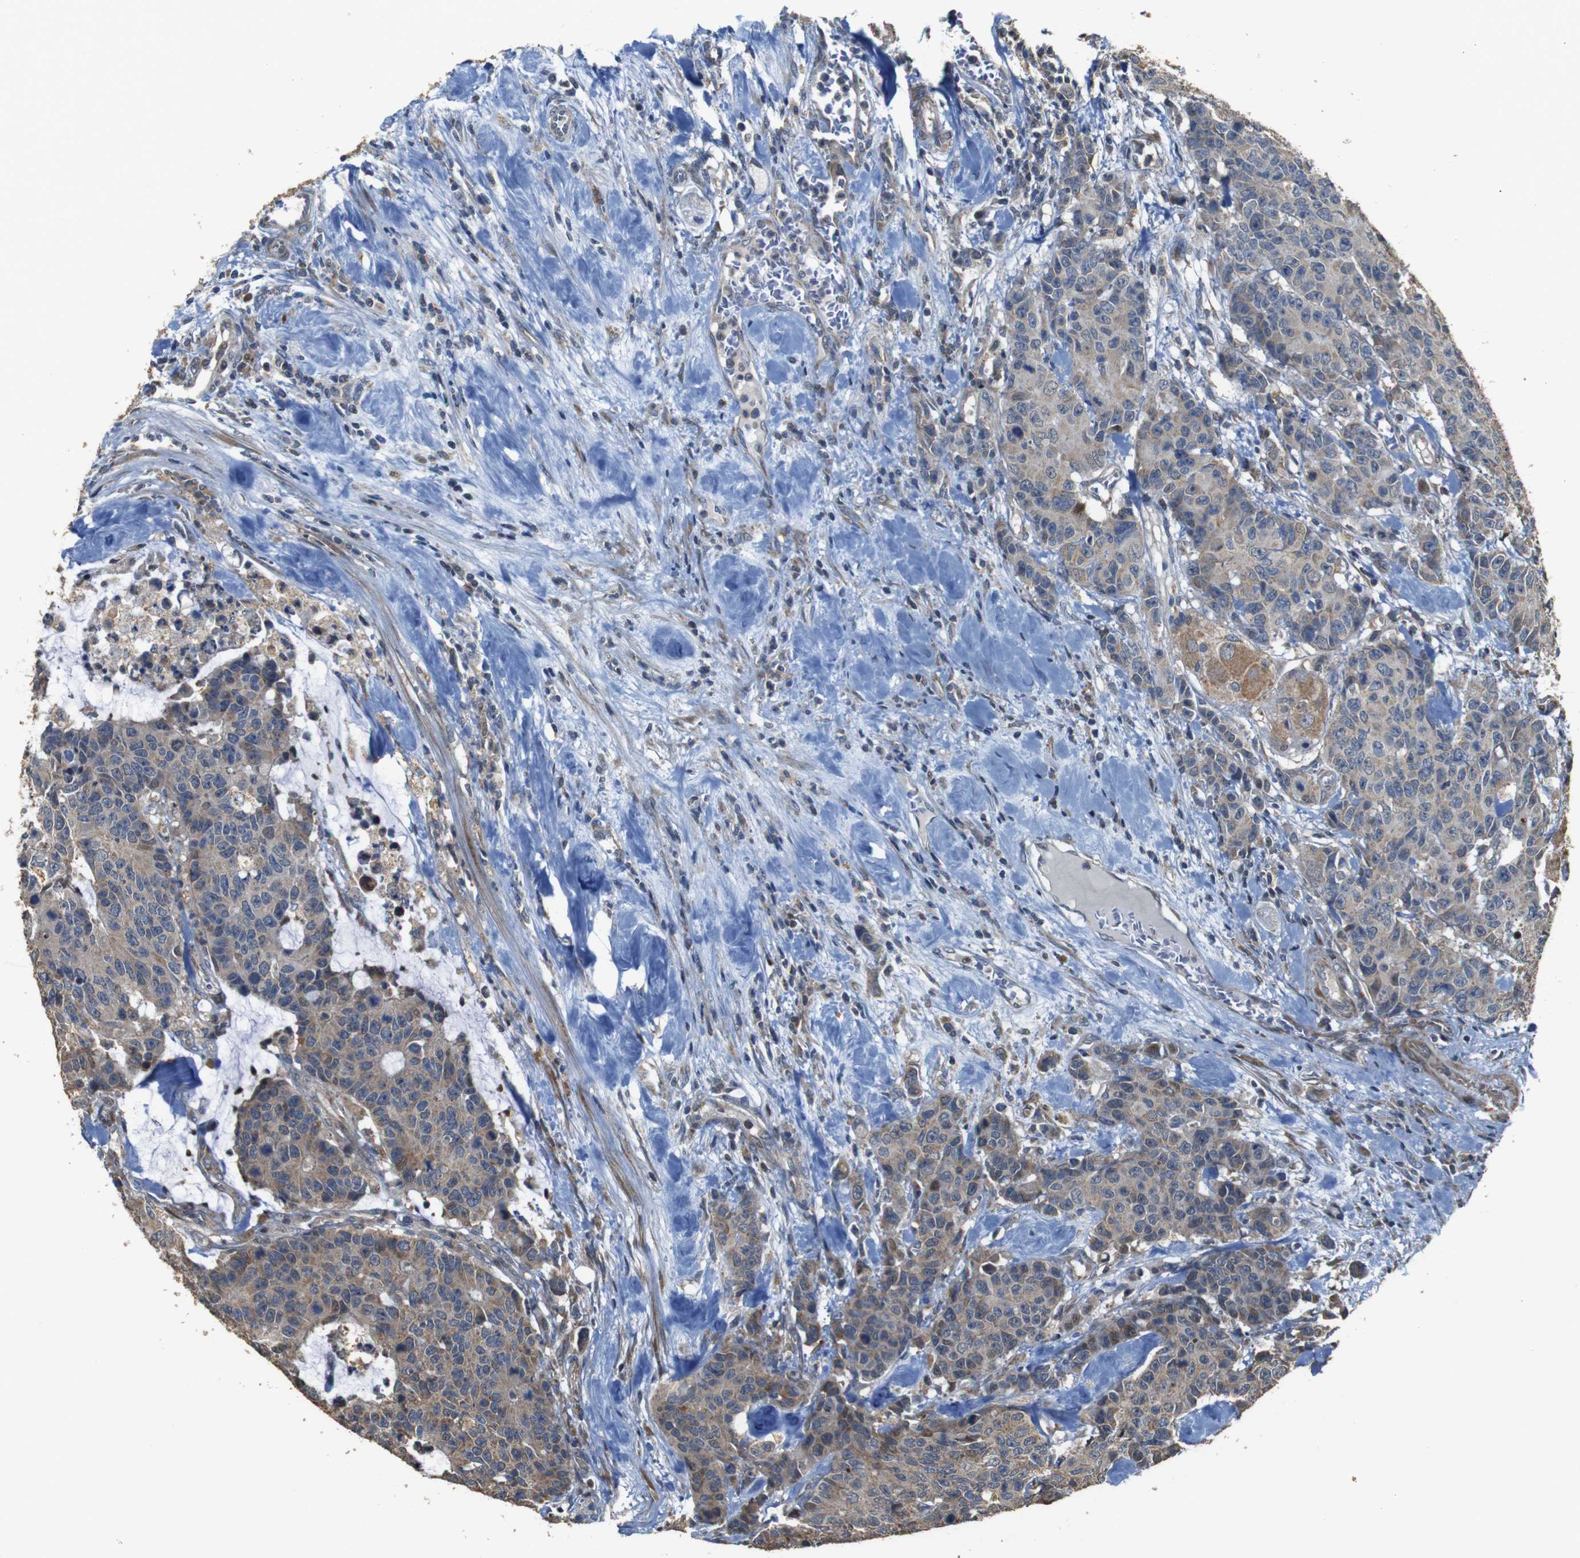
{"staining": {"intensity": "weak", "quantity": "25%-75%", "location": "cytoplasmic/membranous"}, "tissue": "colorectal cancer", "cell_type": "Tumor cells", "image_type": "cancer", "snomed": [{"axis": "morphology", "description": "Adenocarcinoma, NOS"}, {"axis": "topography", "description": "Colon"}], "caption": "Protein analysis of colorectal cancer tissue shows weak cytoplasmic/membranous expression in approximately 25%-75% of tumor cells.", "gene": "SNN", "patient": {"sex": "female", "age": 86}}